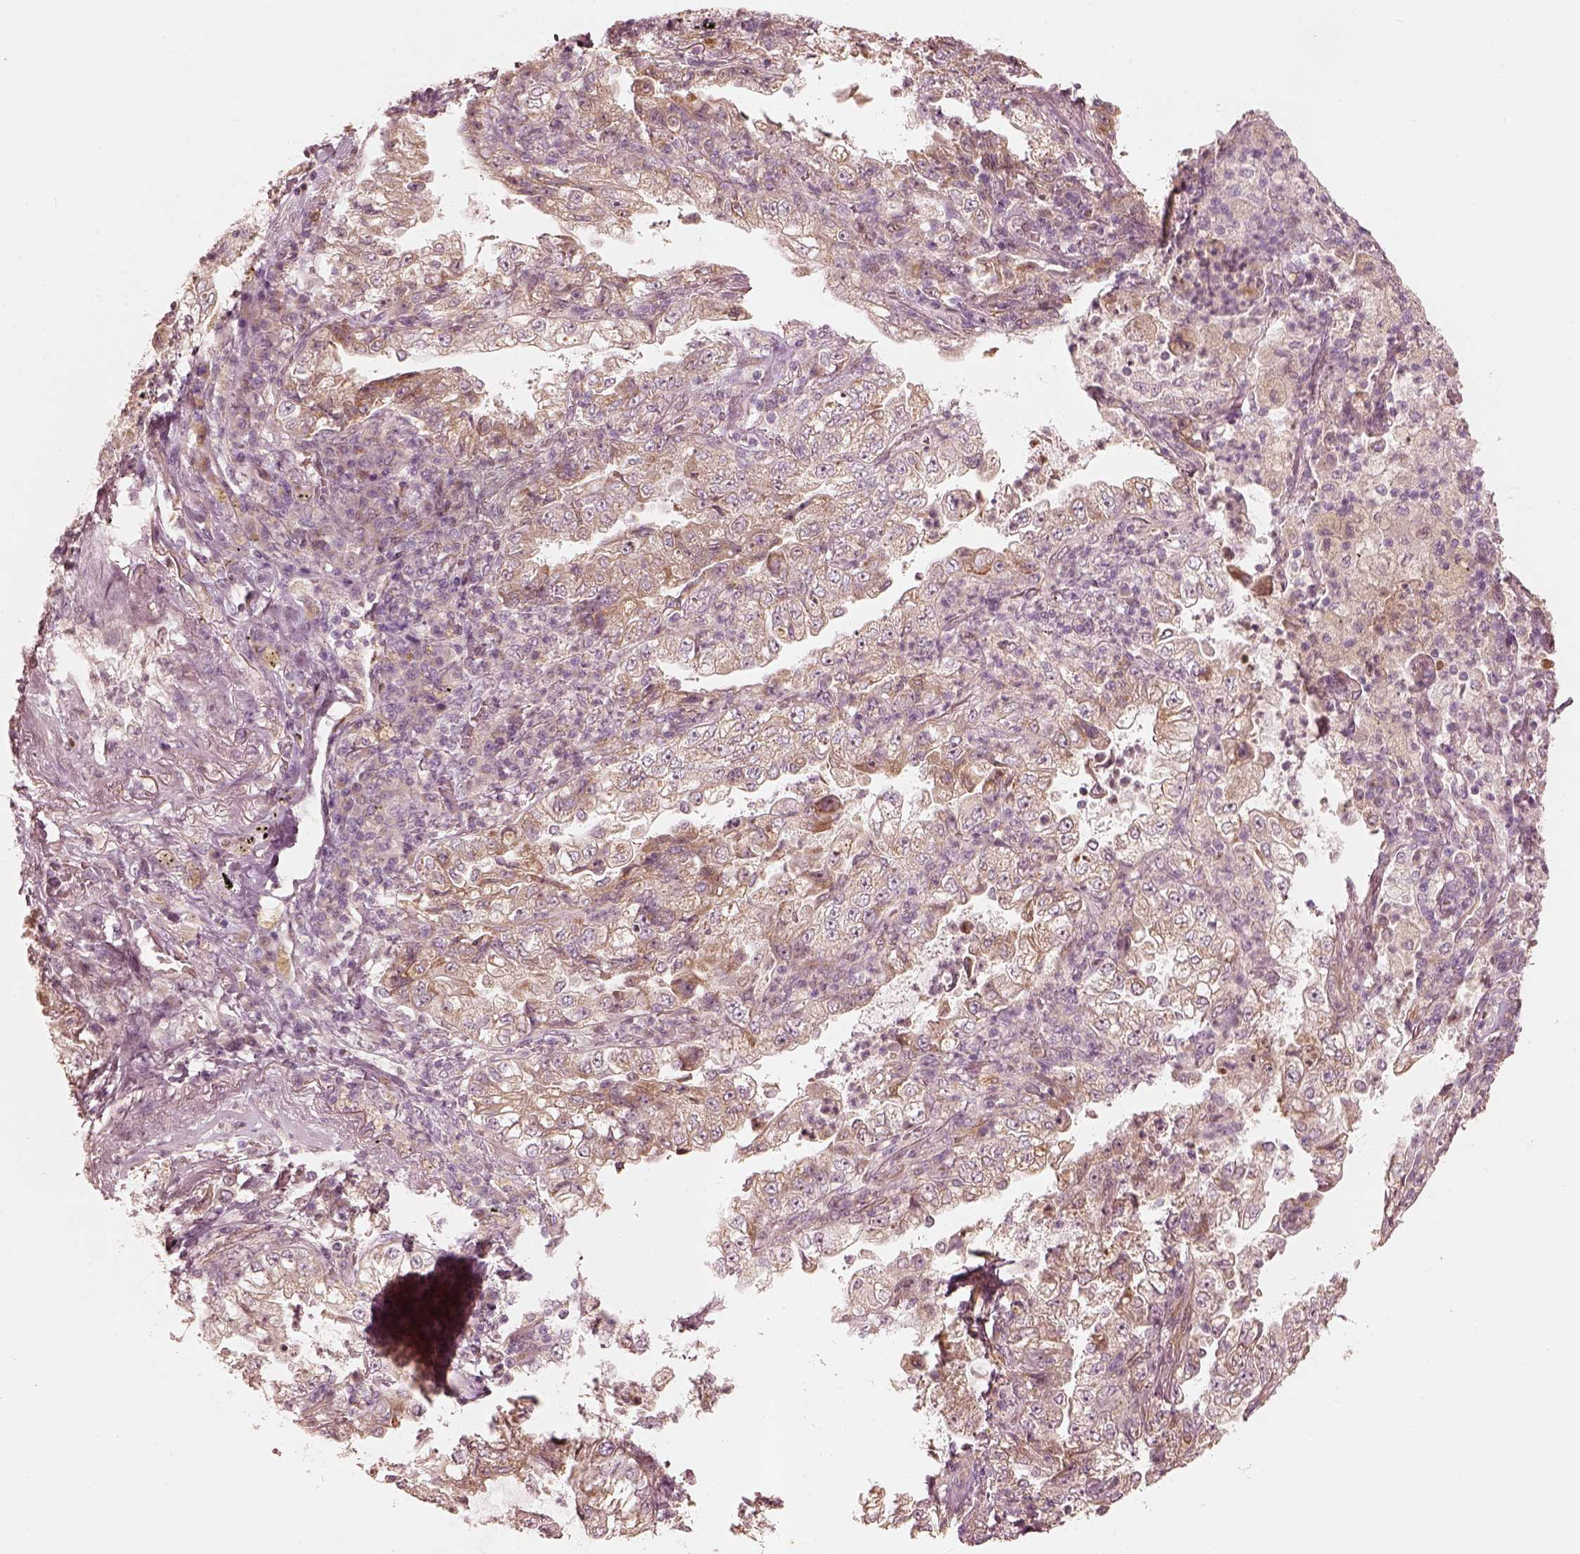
{"staining": {"intensity": "moderate", "quantity": ">75%", "location": "cytoplasmic/membranous"}, "tissue": "lung cancer", "cell_type": "Tumor cells", "image_type": "cancer", "snomed": [{"axis": "morphology", "description": "Adenocarcinoma, NOS"}, {"axis": "topography", "description": "Lung"}], "caption": "Brown immunohistochemical staining in human lung cancer (adenocarcinoma) shows moderate cytoplasmic/membranous positivity in approximately >75% of tumor cells.", "gene": "WLS", "patient": {"sex": "female", "age": 73}}